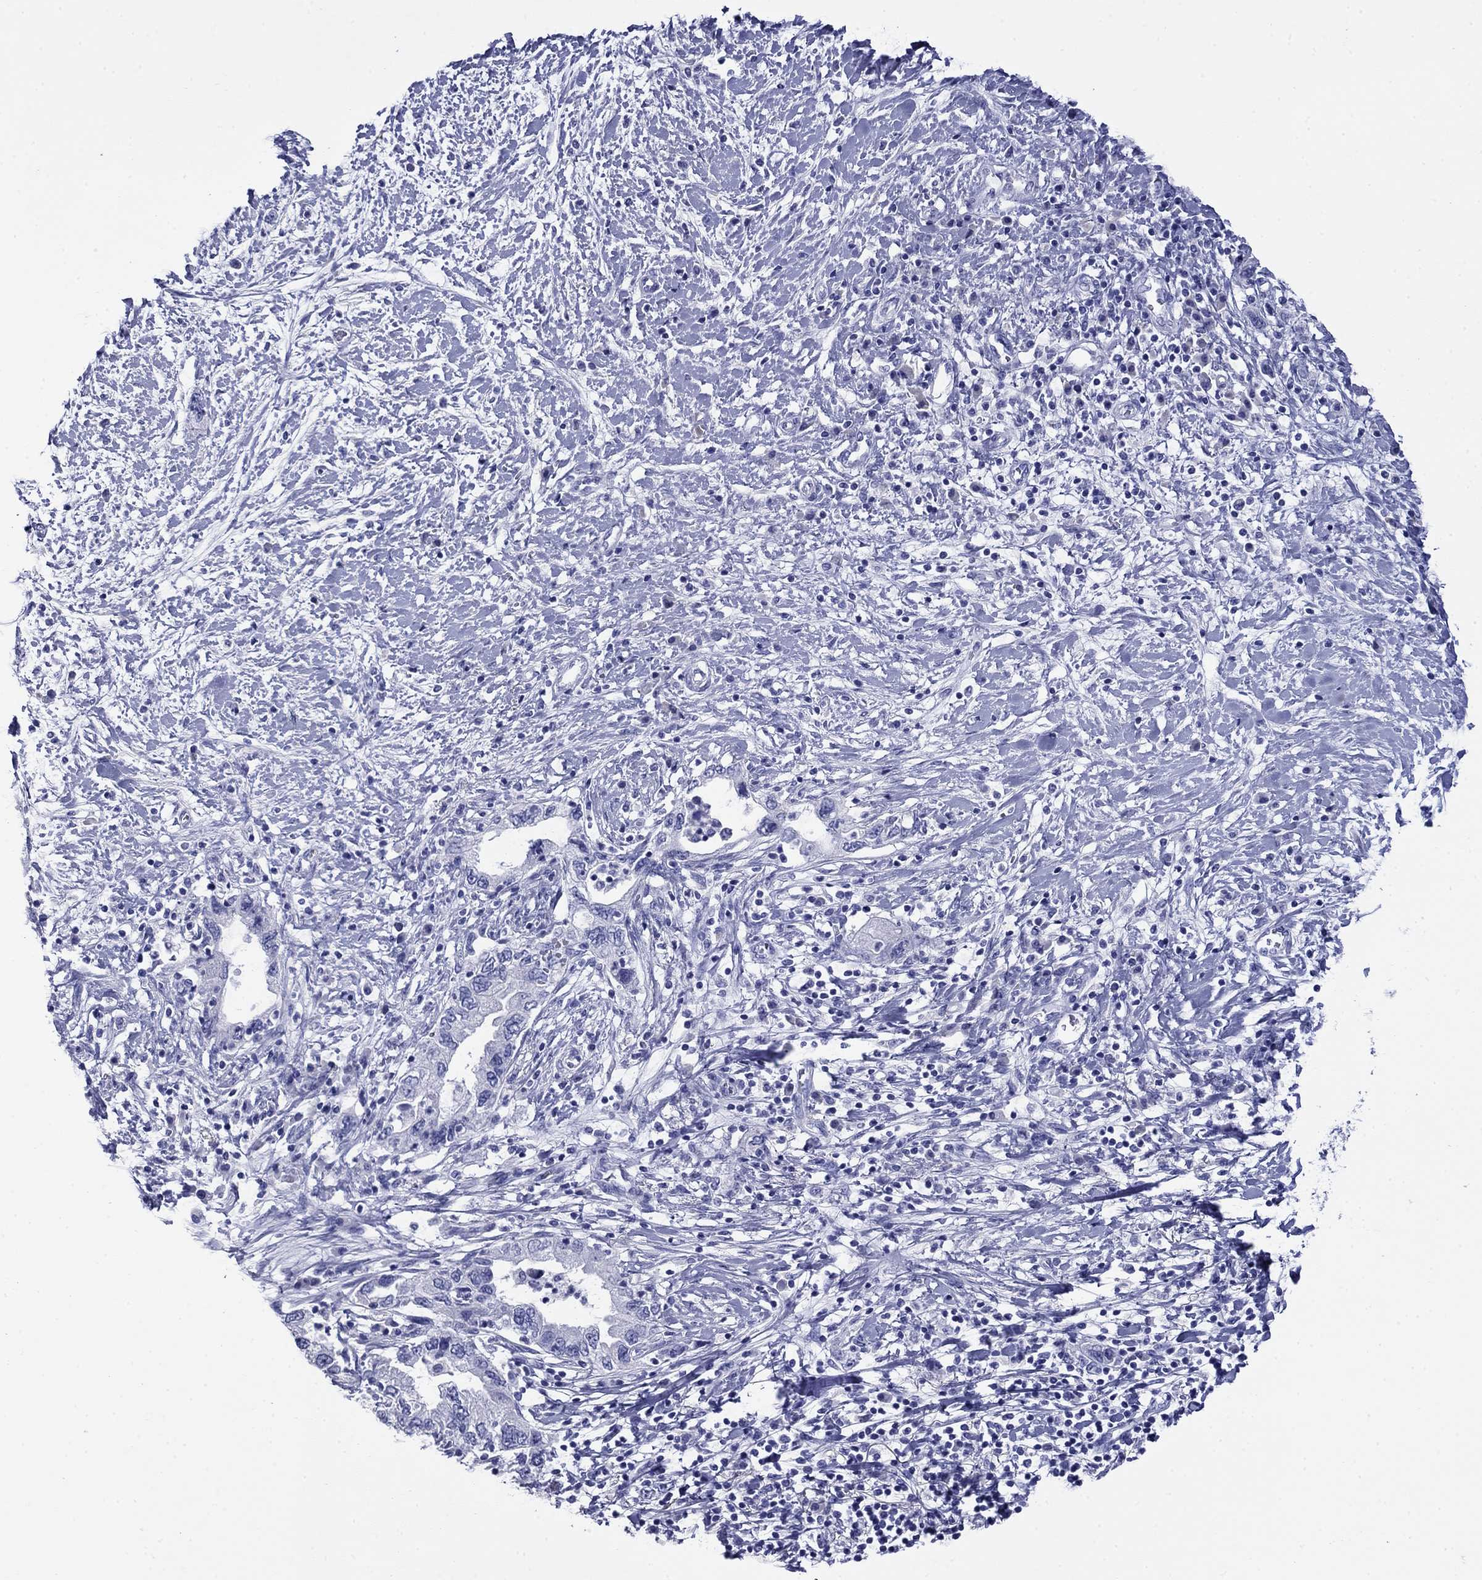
{"staining": {"intensity": "negative", "quantity": "none", "location": "none"}, "tissue": "pancreatic cancer", "cell_type": "Tumor cells", "image_type": "cancer", "snomed": [{"axis": "morphology", "description": "Adenocarcinoma, NOS"}, {"axis": "topography", "description": "Pancreas"}], "caption": "This is an IHC image of human pancreatic adenocarcinoma. There is no expression in tumor cells.", "gene": "GIP", "patient": {"sex": "female", "age": 73}}